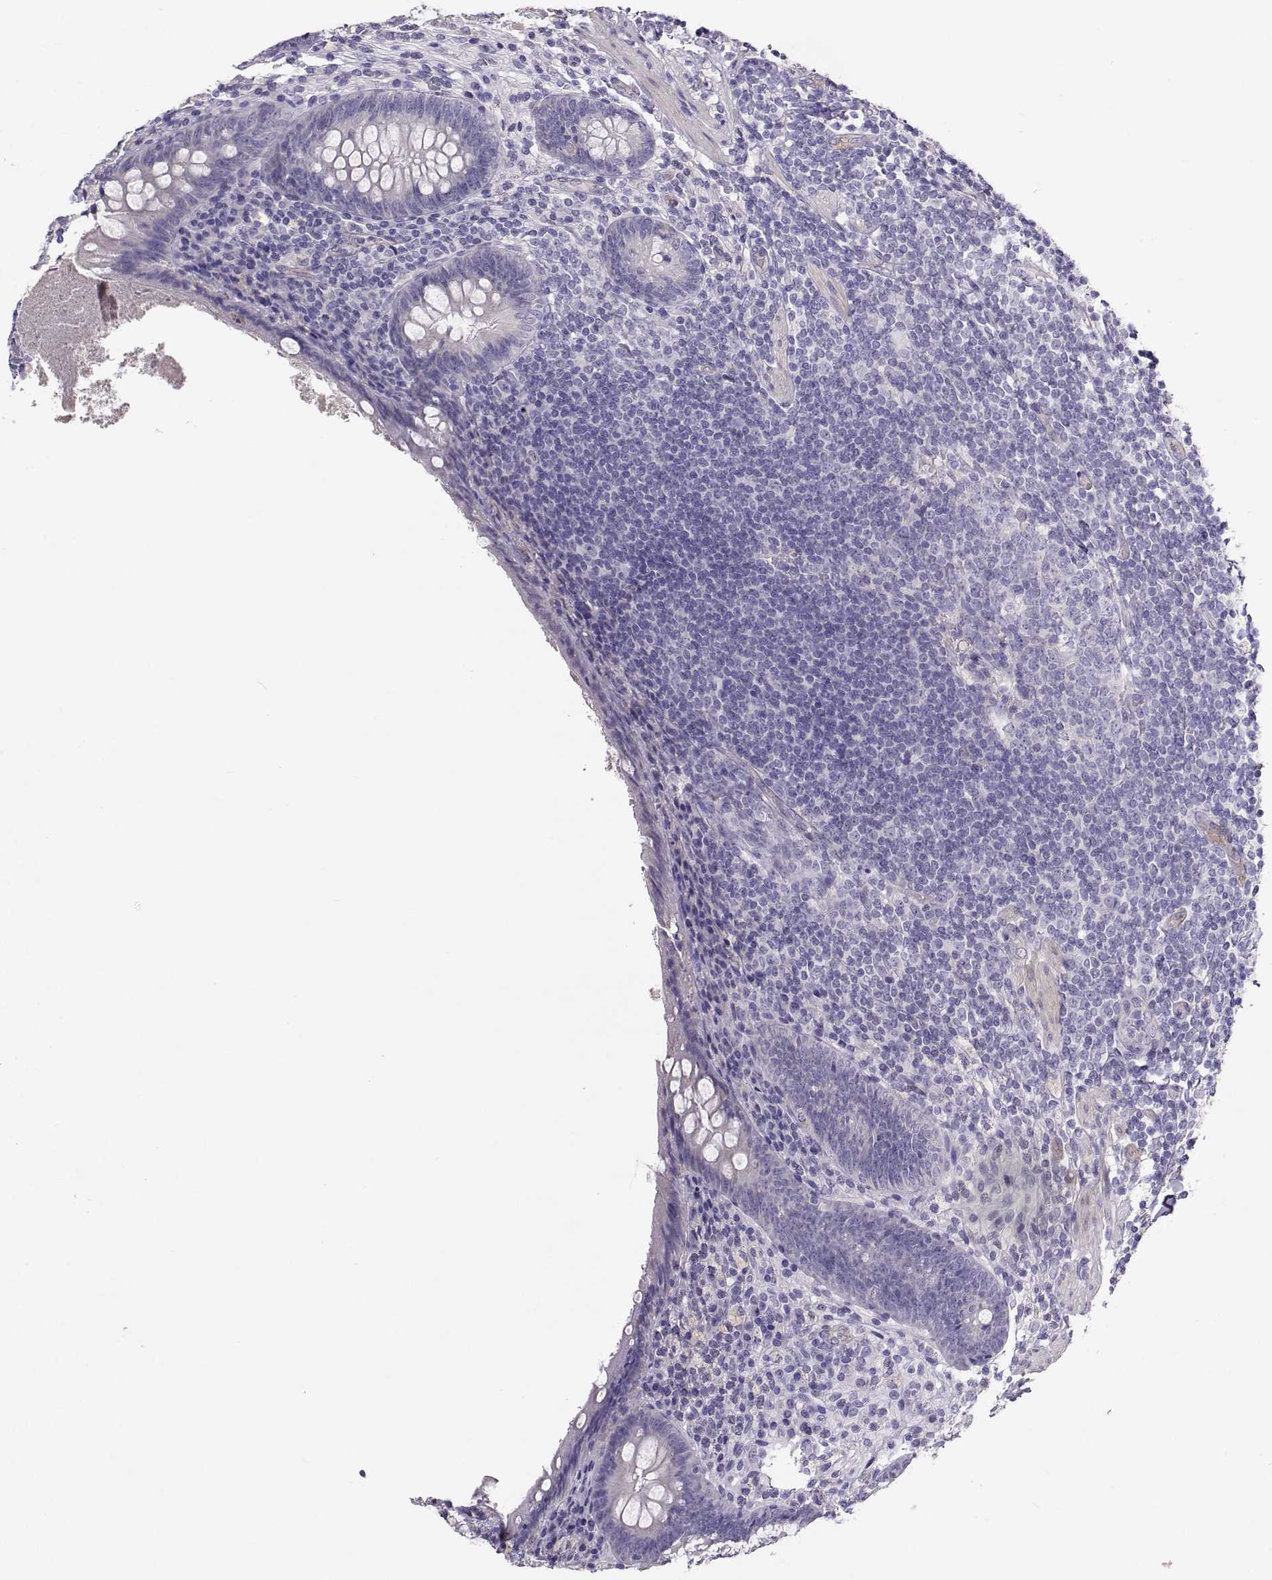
{"staining": {"intensity": "negative", "quantity": "none", "location": "none"}, "tissue": "appendix", "cell_type": "Glandular cells", "image_type": "normal", "snomed": [{"axis": "morphology", "description": "Normal tissue, NOS"}, {"axis": "topography", "description": "Appendix"}], "caption": "Photomicrograph shows no significant protein expression in glandular cells of benign appendix.", "gene": "ENDOU", "patient": {"sex": "male", "age": 47}}